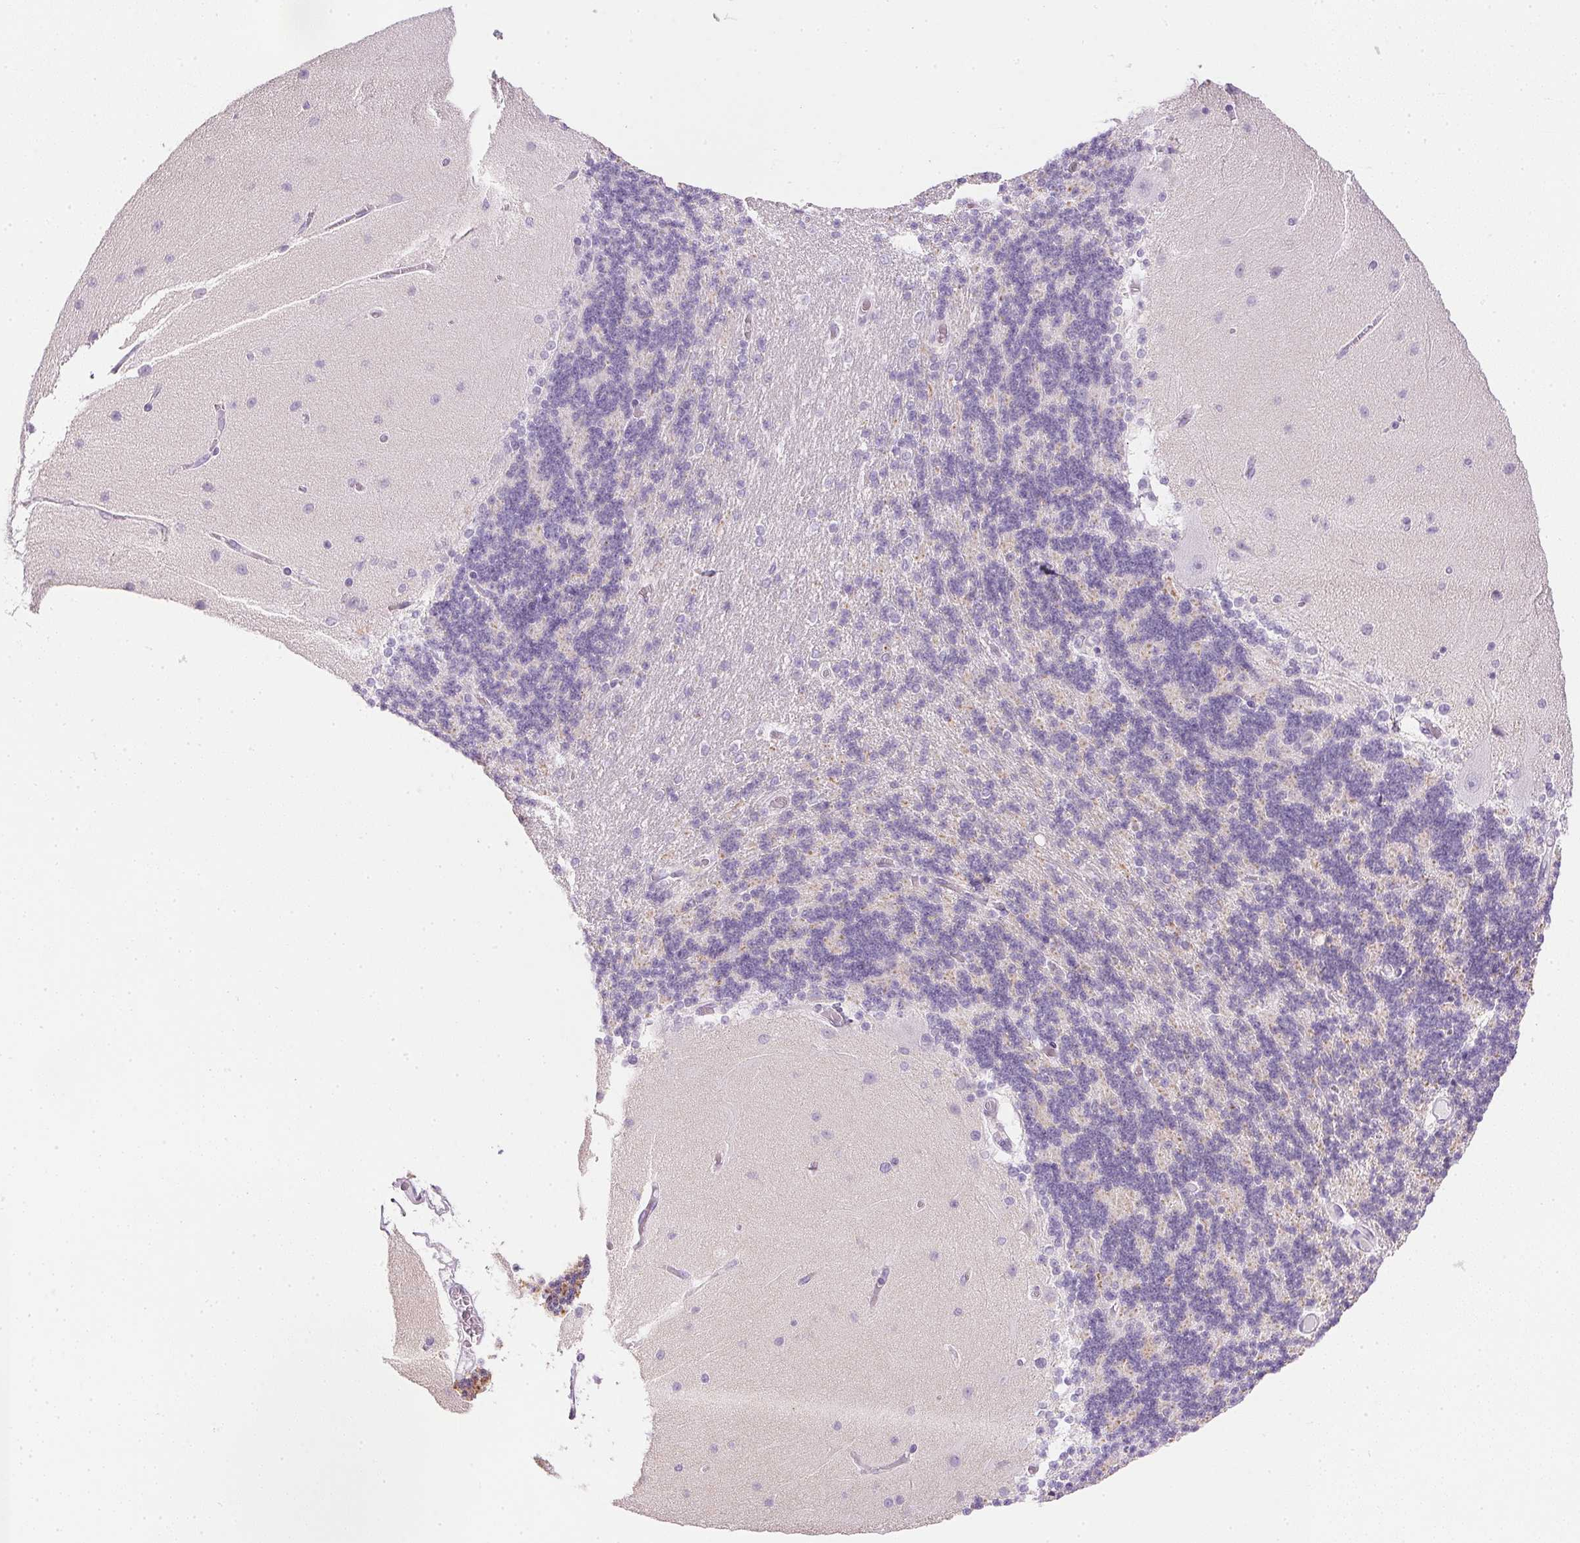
{"staining": {"intensity": "negative", "quantity": "none", "location": "none"}, "tissue": "cerebellum", "cell_type": "Cells in granular layer", "image_type": "normal", "snomed": [{"axis": "morphology", "description": "Normal tissue, NOS"}, {"axis": "topography", "description": "Cerebellum"}], "caption": "Unremarkable cerebellum was stained to show a protein in brown. There is no significant expression in cells in granular layer.", "gene": "CTRL", "patient": {"sex": "female", "age": 54}}